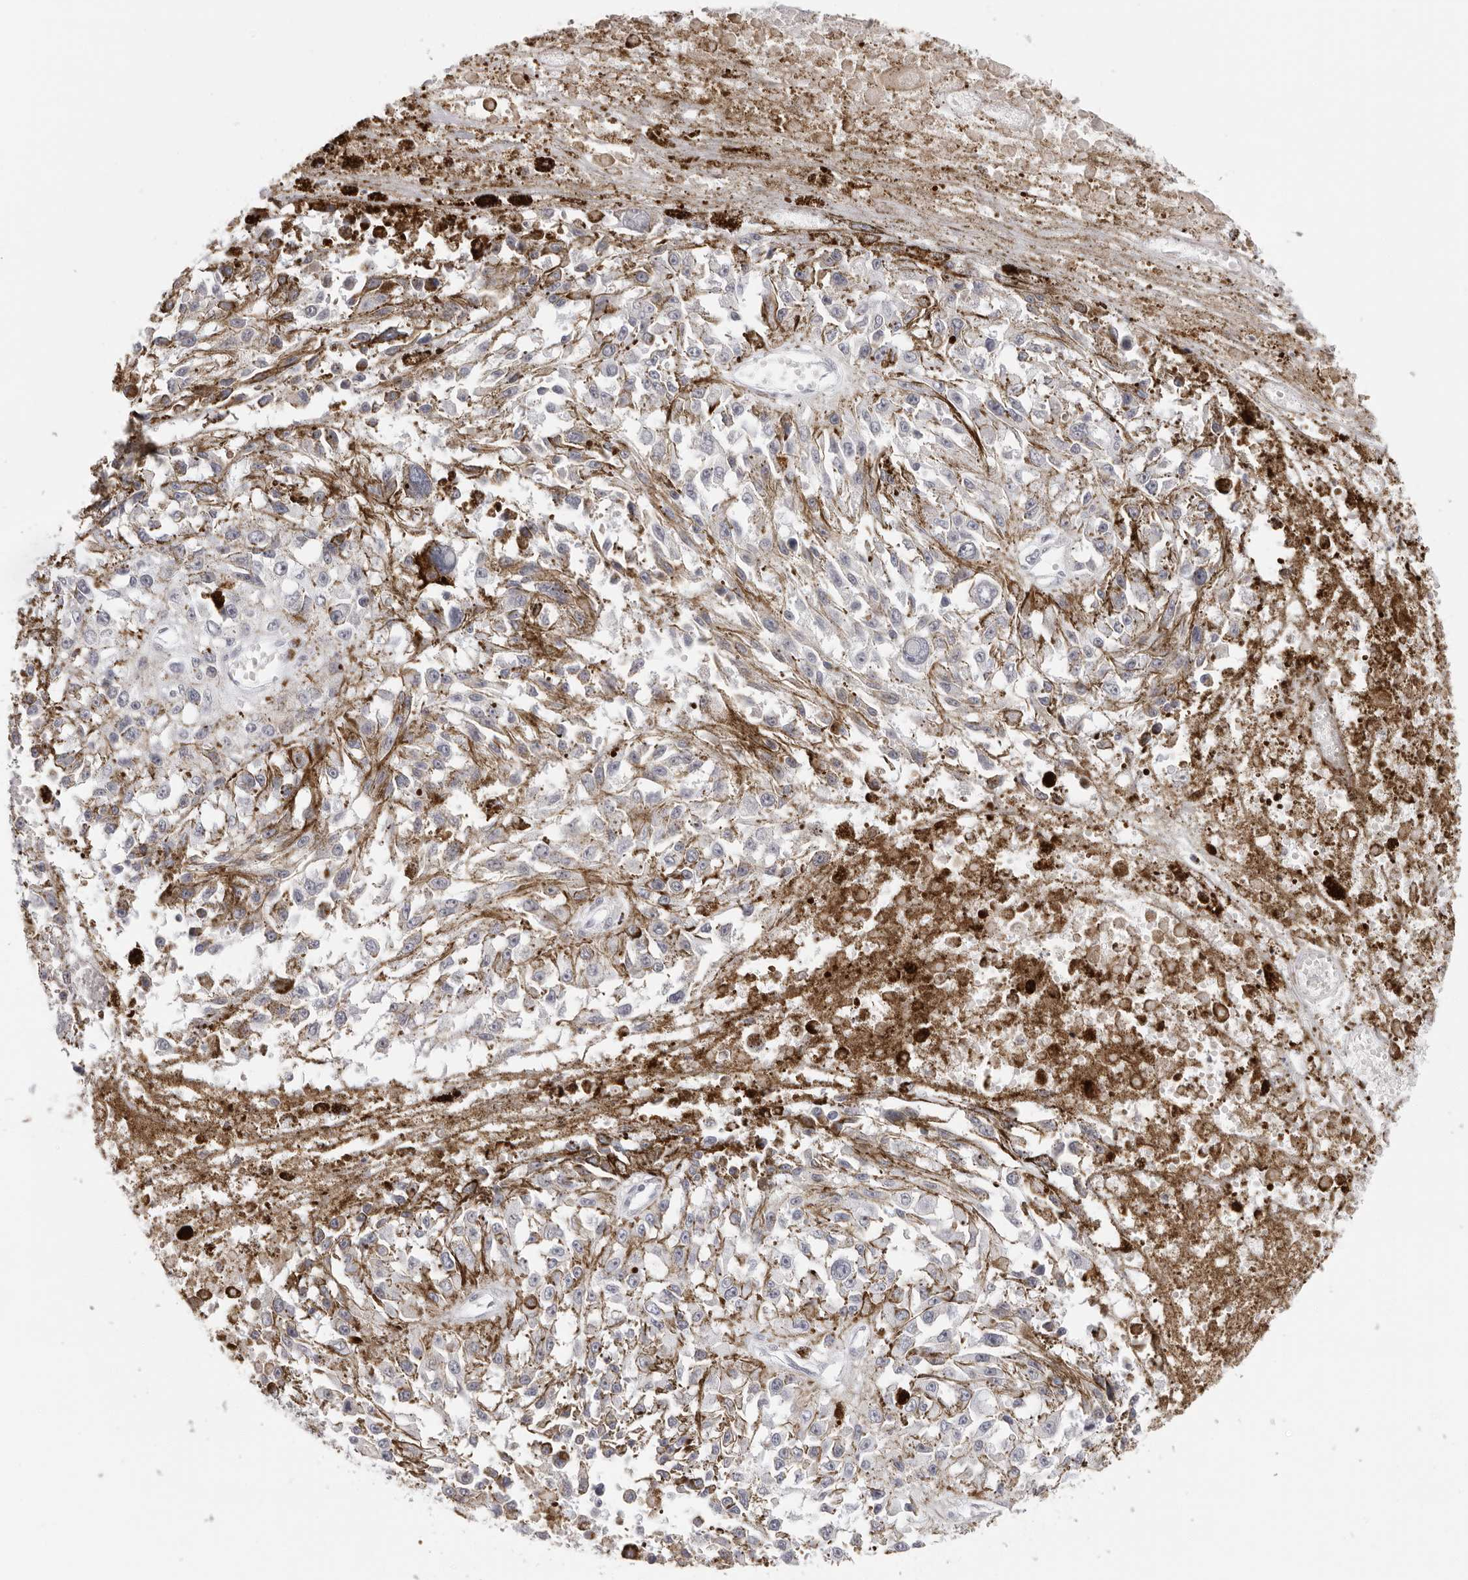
{"staining": {"intensity": "negative", "quantity": "none", "location": "none"}, "tissue": "melanoma", "cell_type": "Tumor cells", "image_type": "cancer", "snomed": [{"axis": "morphology", "description": "Malignant melanoma, Metastatic site"}, {"axis": "topography", "description": "Lymph node"}], "caption": "Protein analysis of melanoma shows no significant staining in tumor cells. Nuclei are stained in blue.", "gene": "STRADB", "patient": {"sex": "male", "age": 59}}